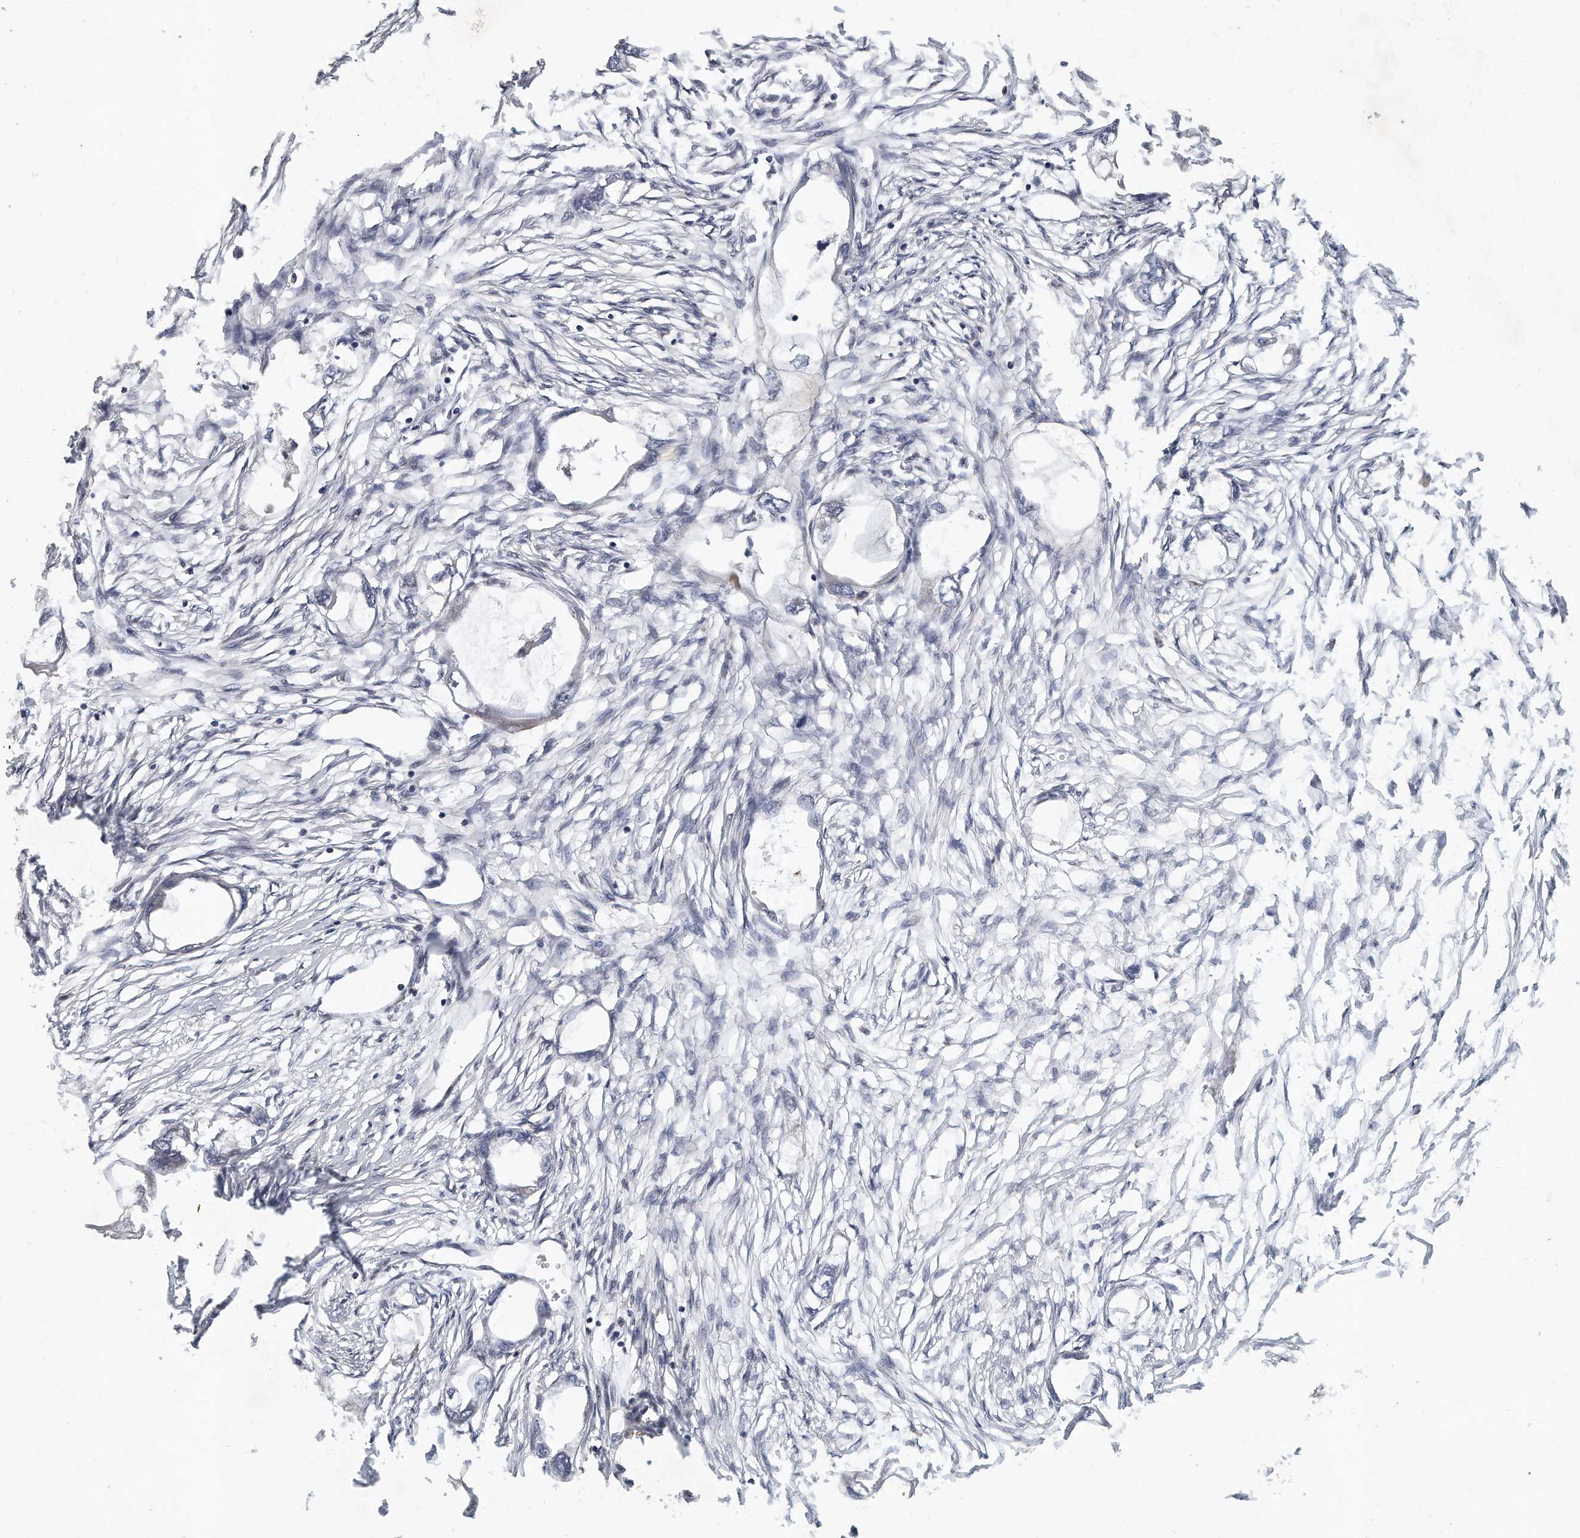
{"staining": {"intensity": "negative", "quantity": "none", "location": "none"}, "tissue": "endometrial cancer", "cell_type": "Tumor cells", "image_type": "cancer", "snomed": [{"axis": "morphology", "description": "Adenocarcinoma, NOS"}, {"axis": "morphology", "description": "Adenocarcinoma, metastatic, NOS"}, {"axis": "topography", "description": "Adipose tissue"}, {"axis": "topography", "description": "Endometrium"}], "caption": "An immunohistochemistry image of endometrial cancer is shown. There is no staining in tumor cells of endometrial cancer.", "gene": "PCDH8", "patient": {"sex": "female", "age": 67}}